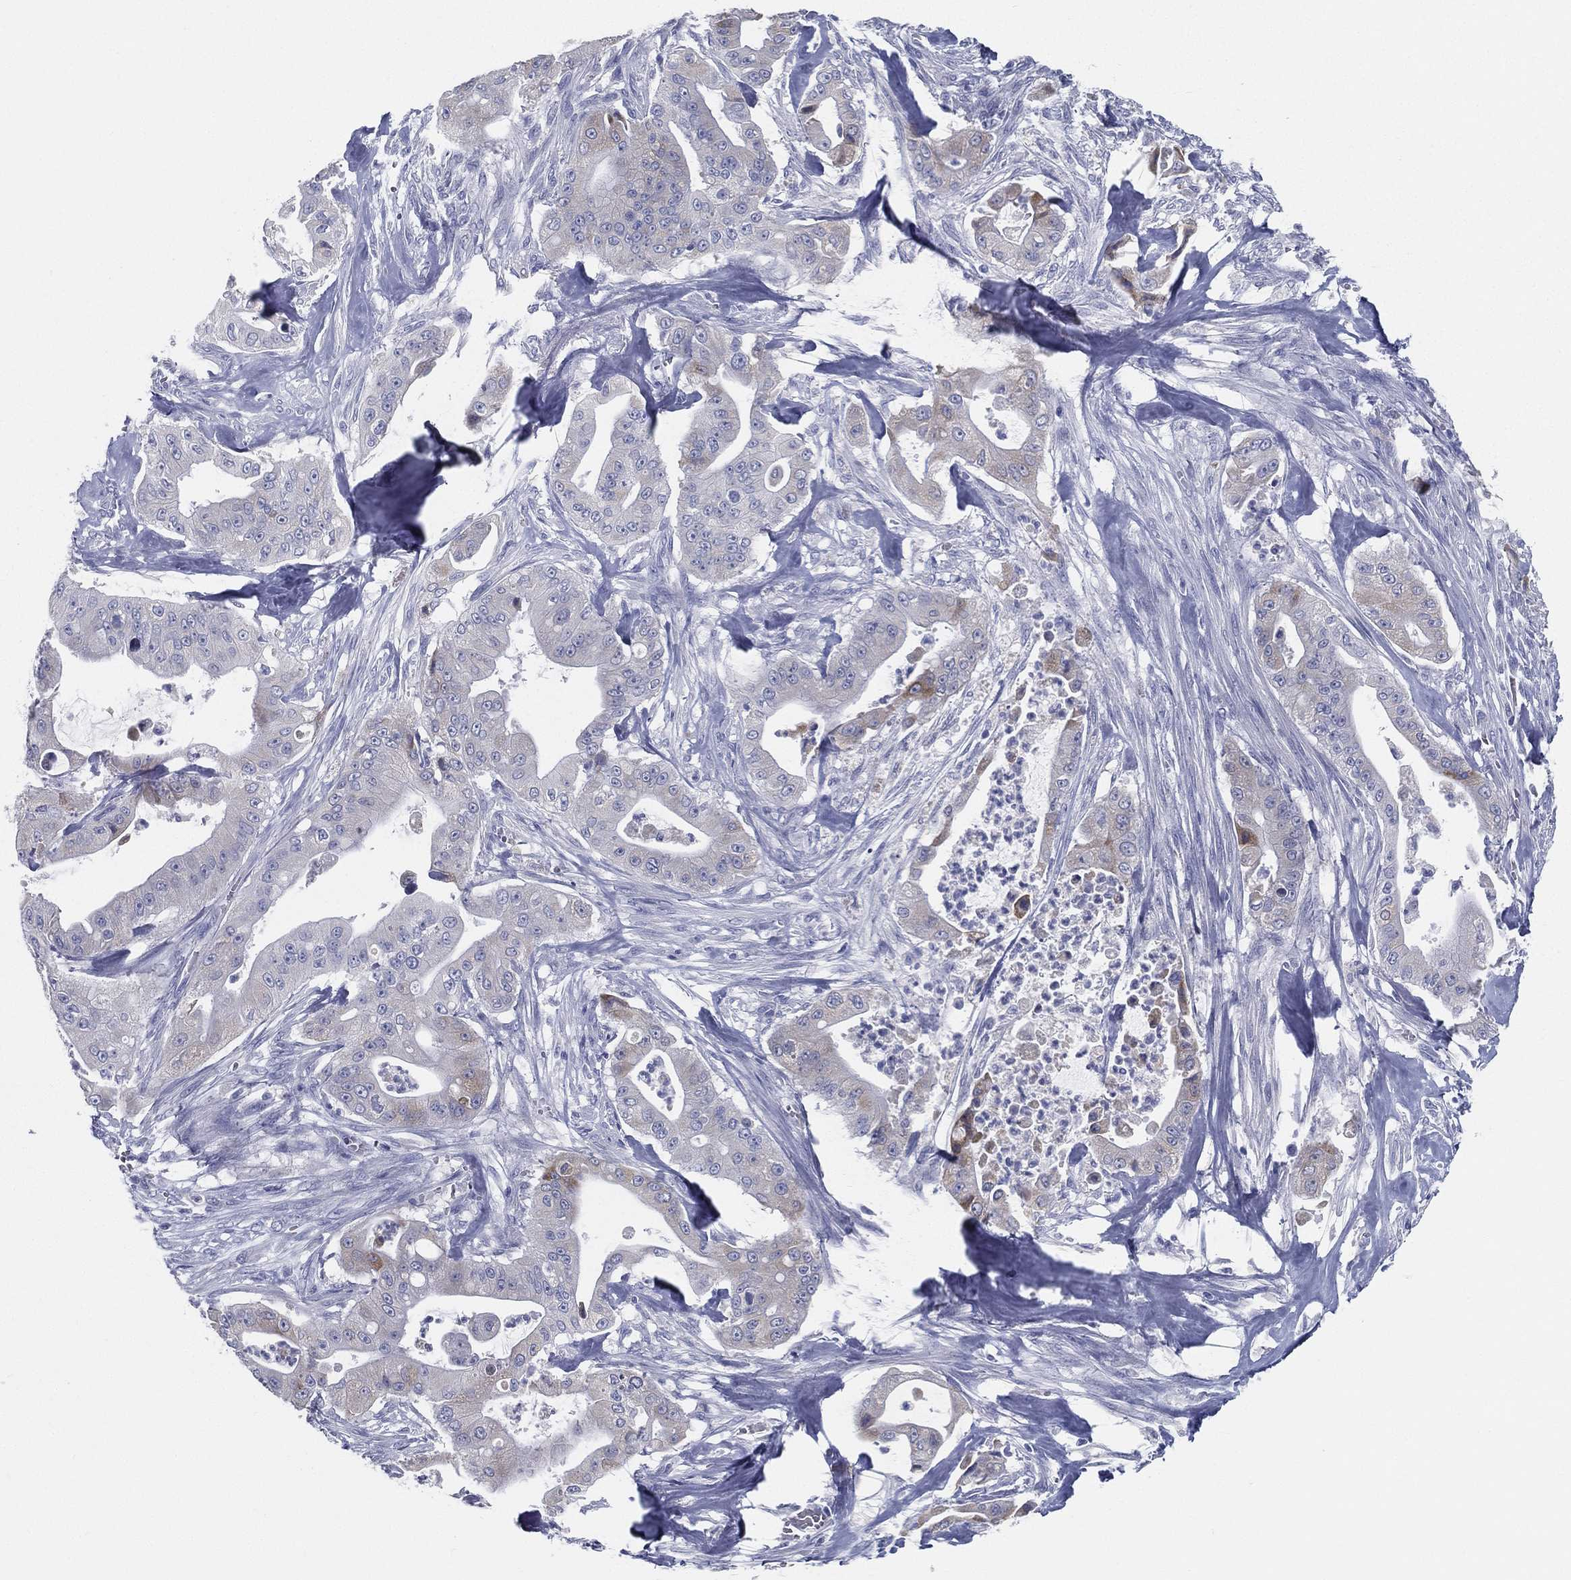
{"staining": {"intensity": "weak", "quantity": "25%-75%", "location": "cytoplasmic/membranous"}, "tissue": "pancreatic cancer", "cell_type": "Tumor cells", "image_type": "cancer", "snomed": [{"axis": "morphology", "description": "Normal tissue, NOS"}, {"axis": "morphology", "description": "Inflammation, NOS"}, {"axis": "morphology", "description": "Adenocarcinoma, NOS"}, {"axis": "topography", "description": "Pancreas"}], "caption": "An image showing weak cytoplasmic/membranous staining in about 25%-75% of tumor cells in adenocarcinoma (pancreatic), as visualized by brown immunohistochemical staining.", "gene": "STS", "patient": {"sex": "male", "age": 57}}